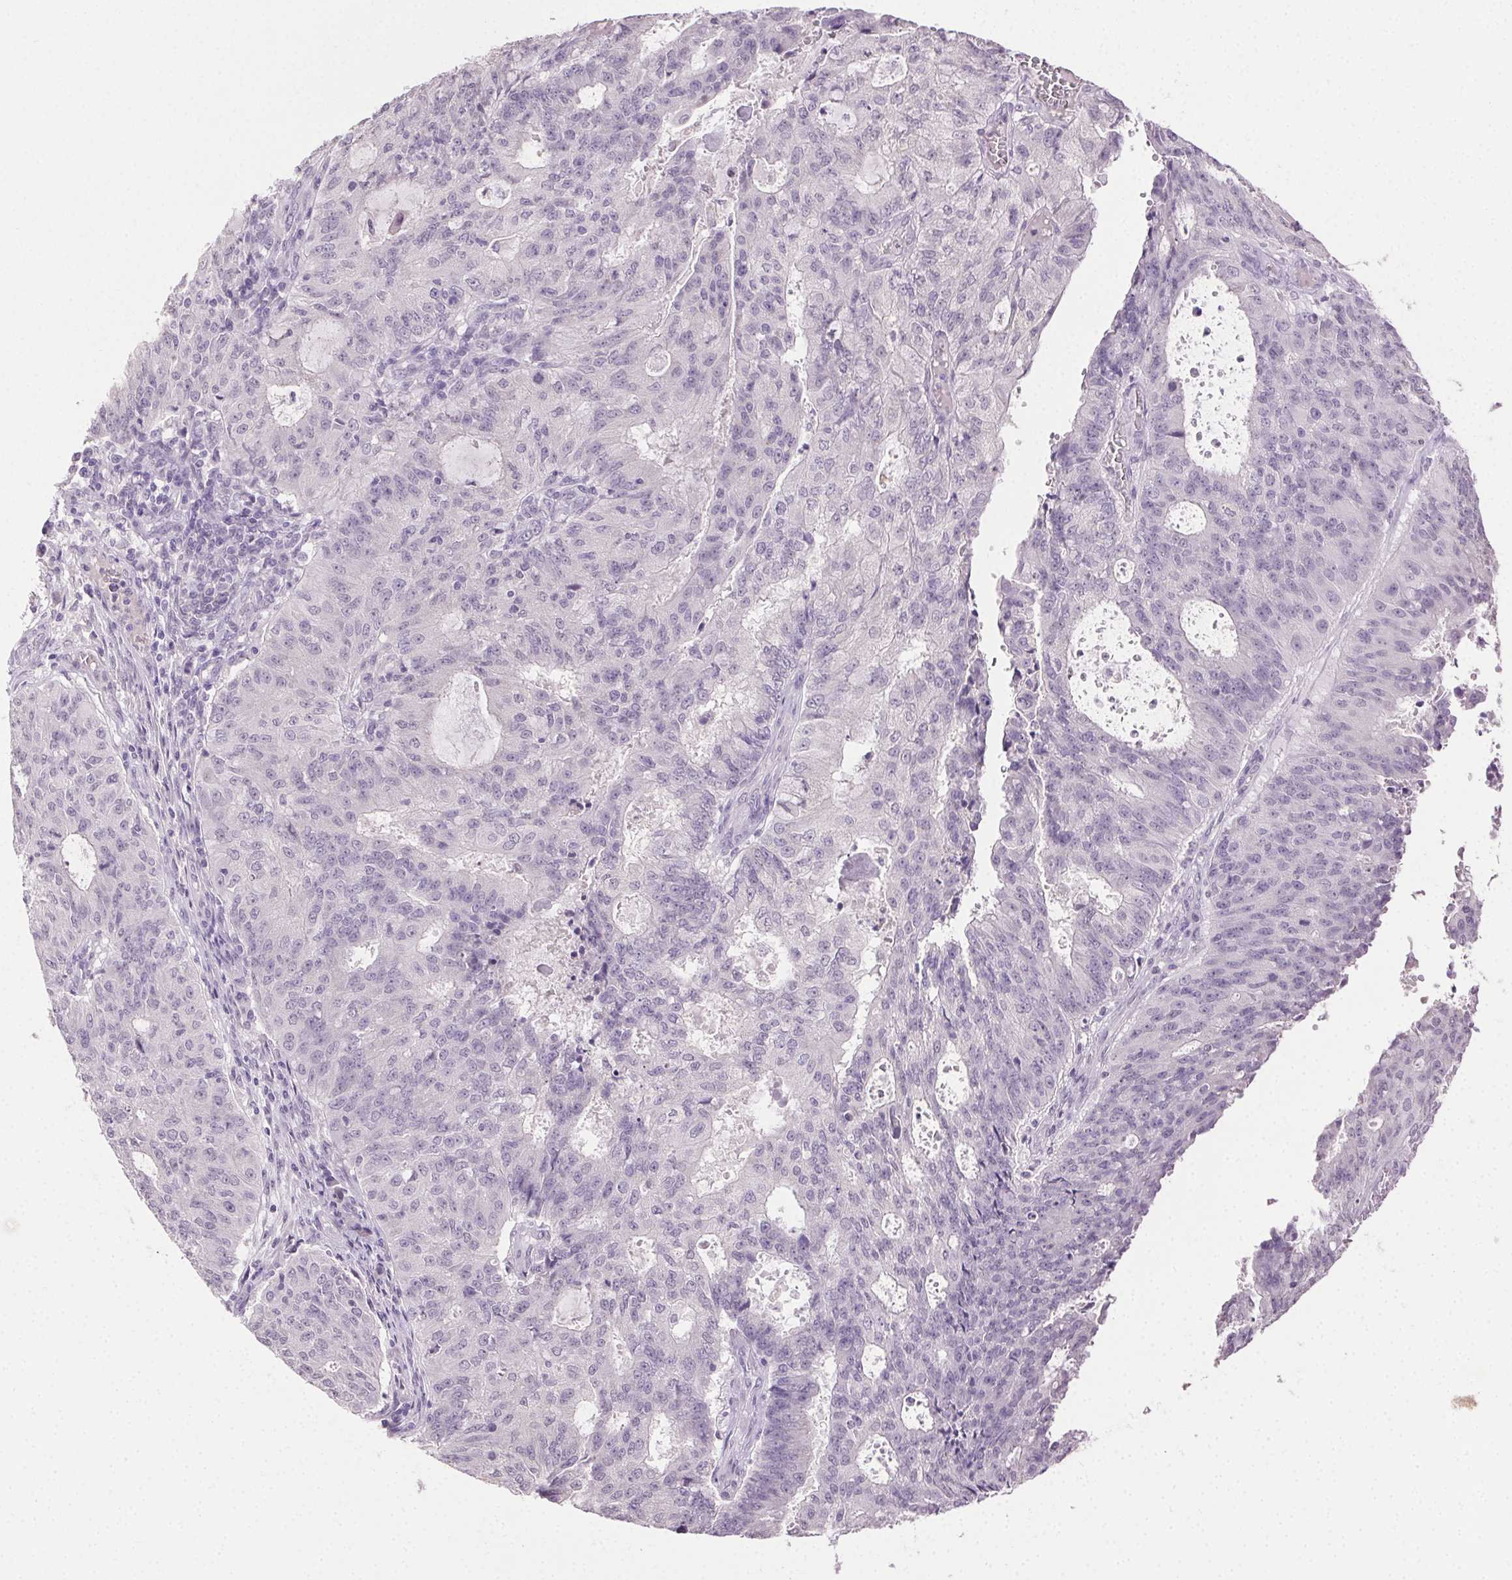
{"staining": {"intensity": "negative", "quantity": "none", "location": "none"}, "tissue": "endometrial cancer", "cell_type": "Tumor cells", "image_type": "cancer", "snomed": [{"axis": "morphology", "description": "Adenocarcinoma, NOS"}, {"axis": "topography", "description": "Endometrium"}], "caption": "IHC micrograph of neoplastic tissue: human endometrial cancer (adenocarcinoma) stained with DAB (3,3'-diaminobenzidine) demonstrates no significant protein positivity in tumor cells.", "gene": "CLDN10", "patient": {"sex": "female", "age": 82}}